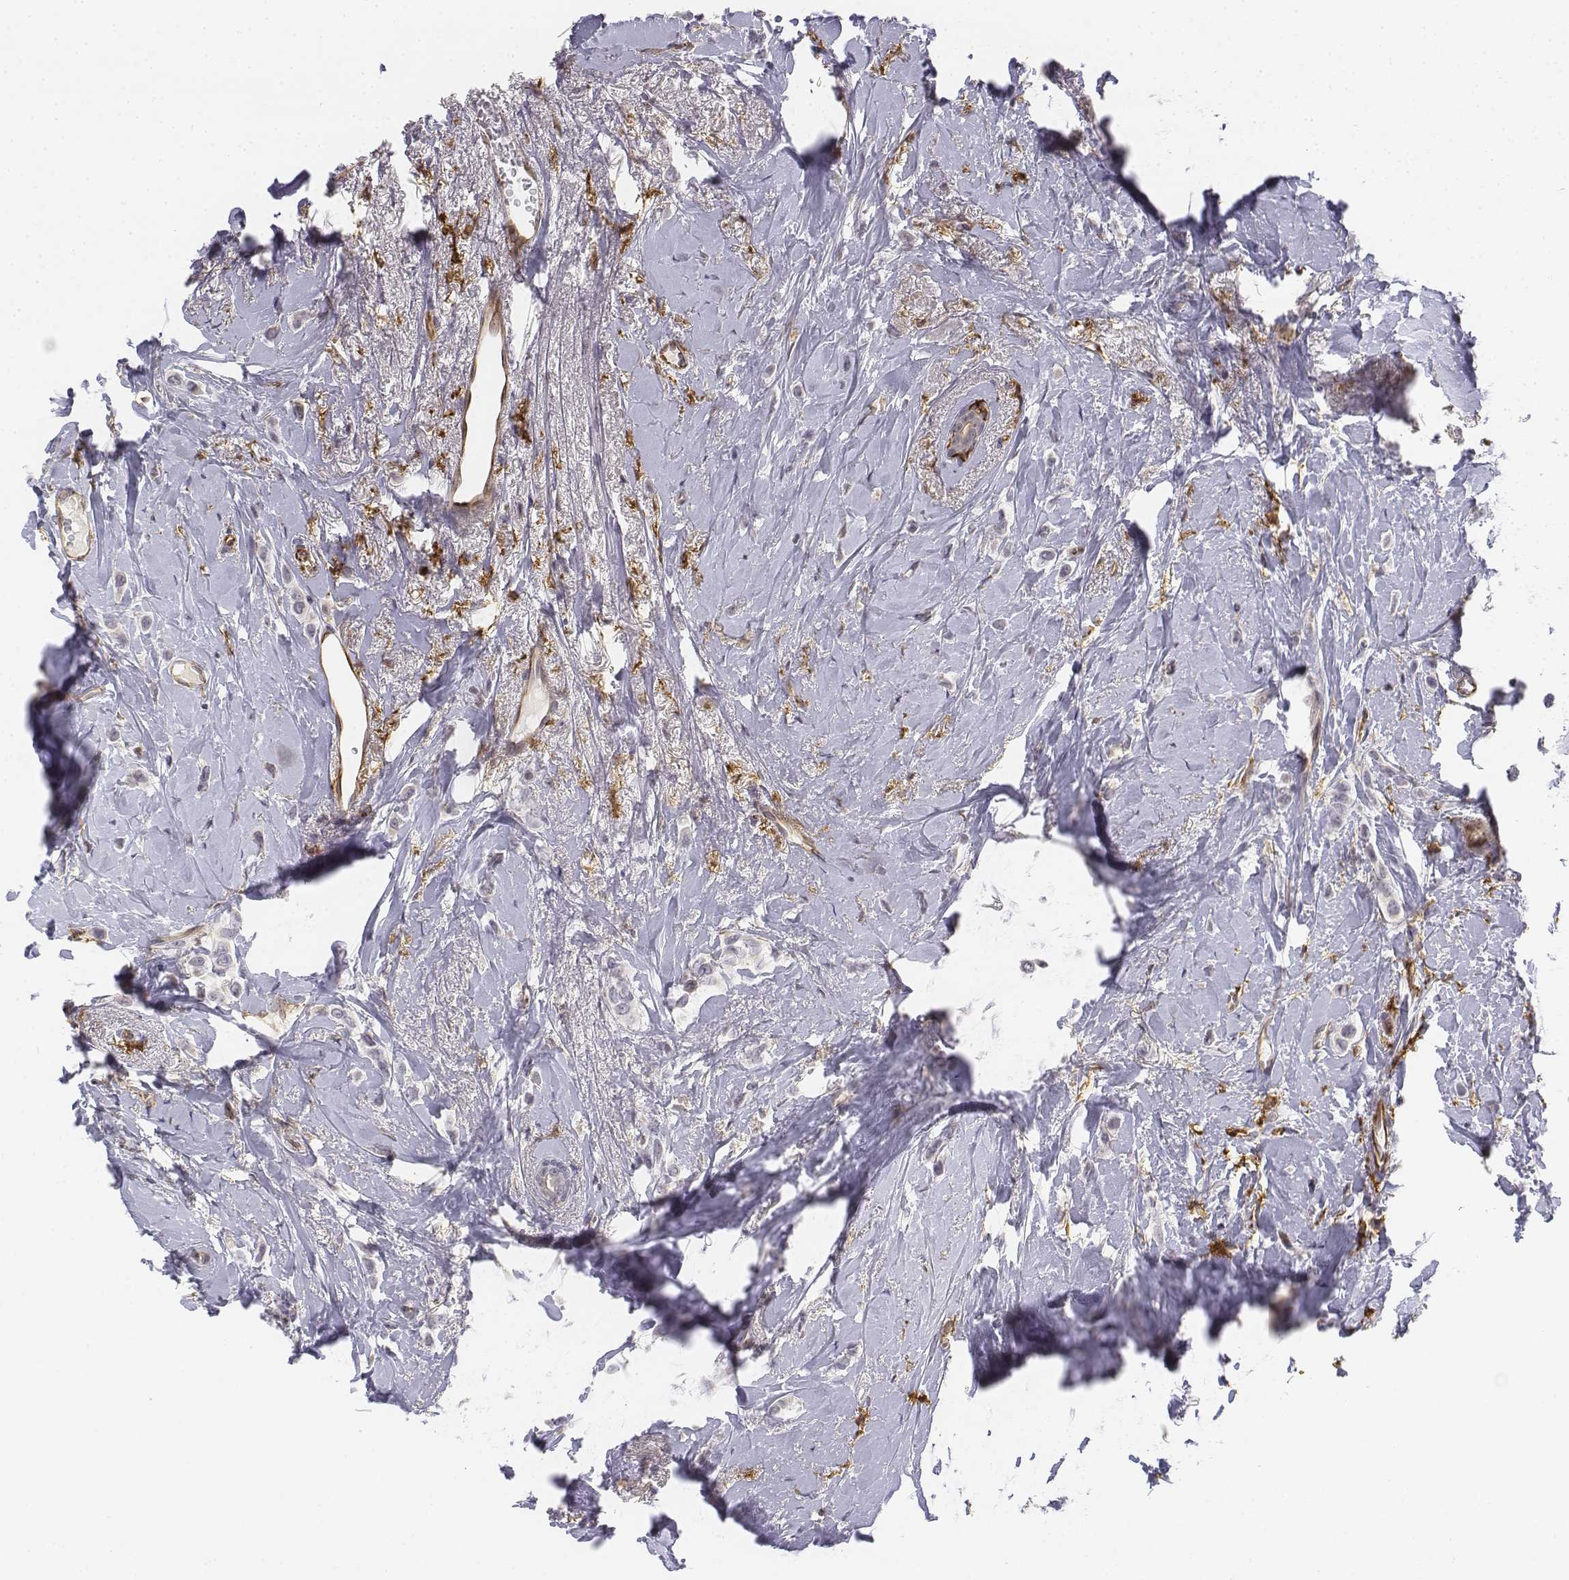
{"staining": {"intensity": "negative", "quantity": "none", "location": "none"}, "tissue": "breast cancer", "cell_type": "Tumor cells", "image_type": "cancer", "snomed": [{"axis": "morphology", "description": "Lobular carcinoma"}, {"axis": "topography", "description": "Breast"}], "caption": "This micrograph is of breast lobular carcinoma stained with immunohistochemistry to label a protein in brown with the nuclei are counter-stained blue. There is no expression in tumor cells.", "gene": "CD14", "patient": {"sex": "female", "age": 66}}